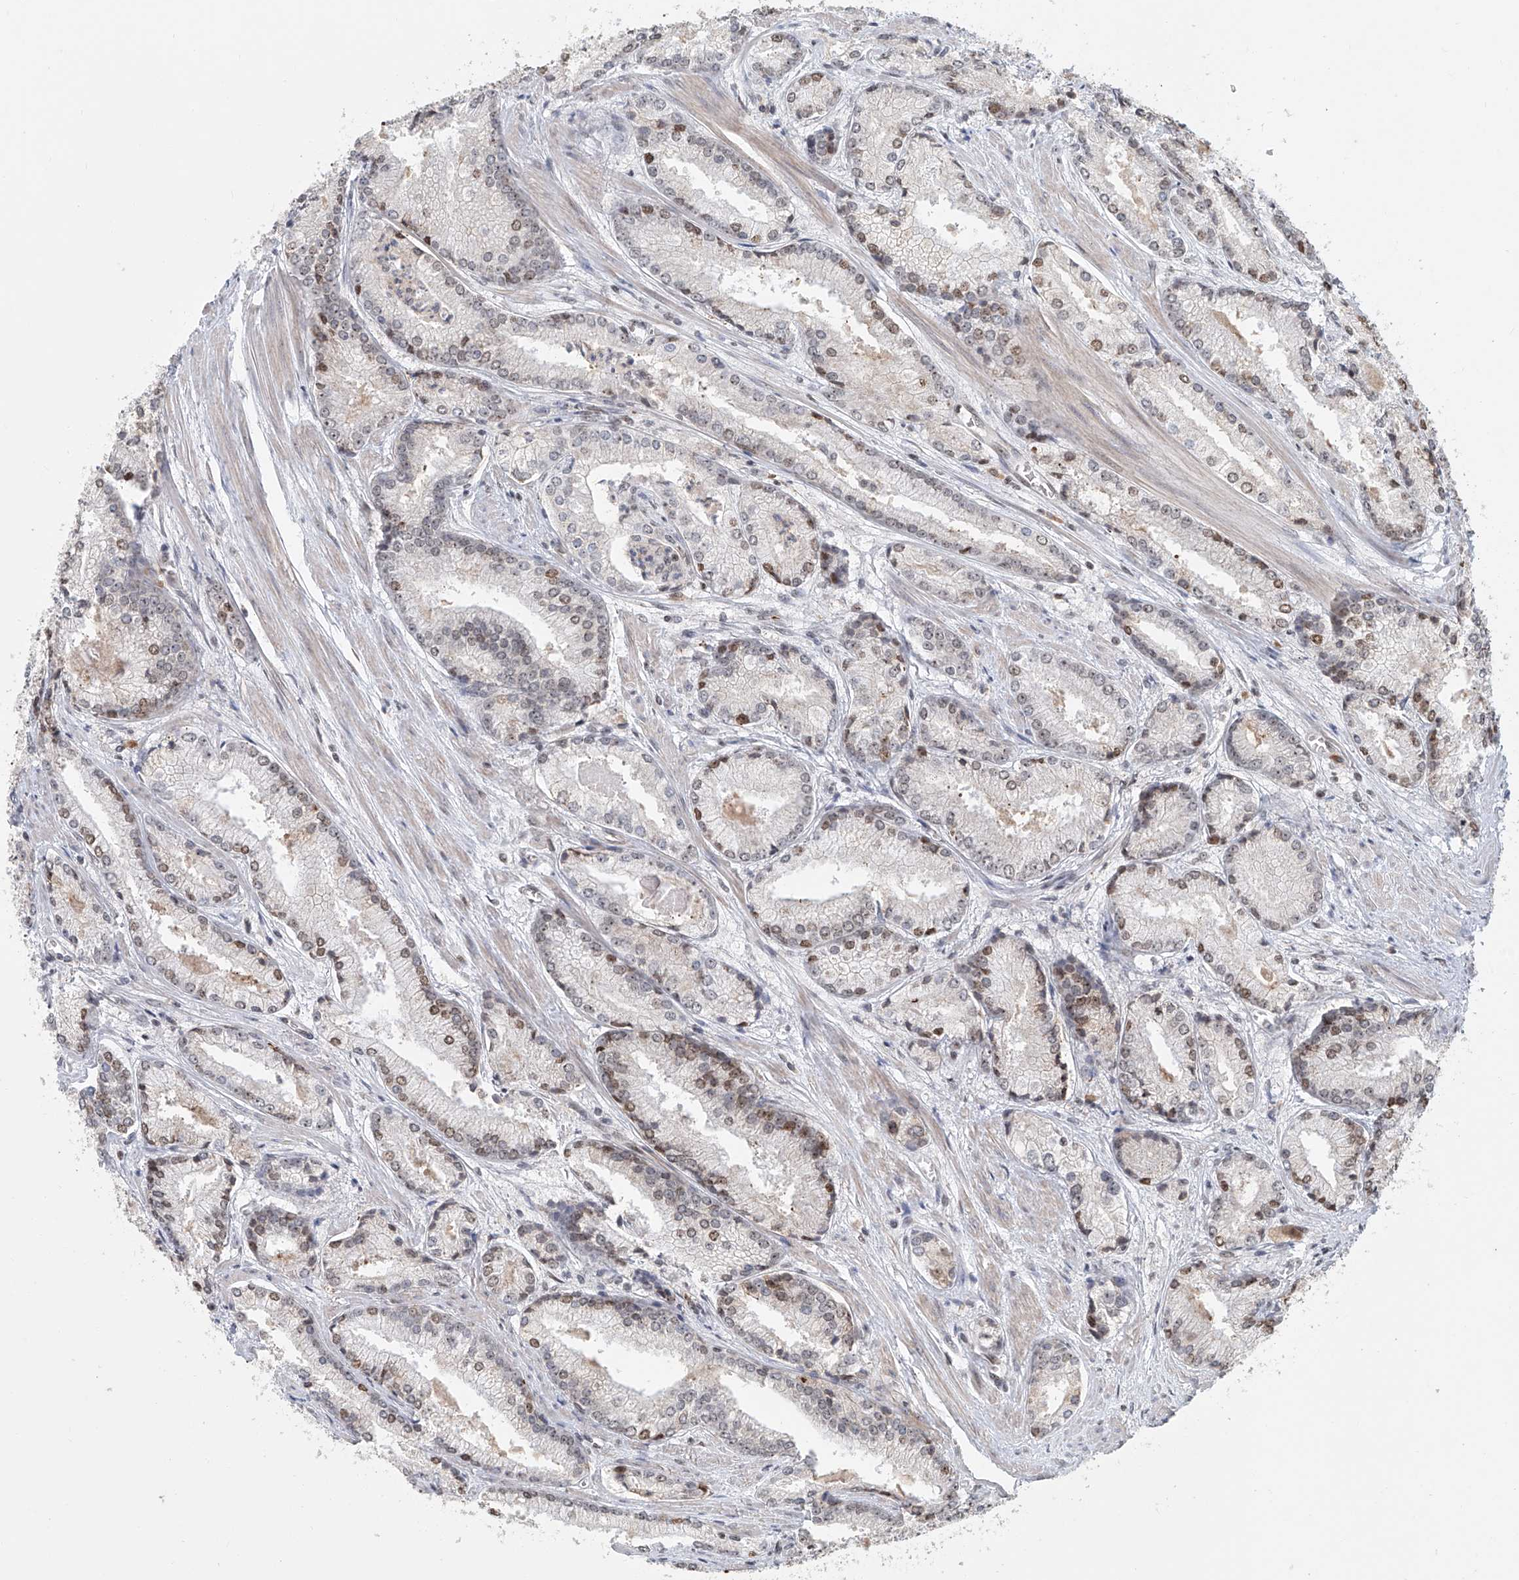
{"staining": {"intensity": "moderate", "quantity": "<25%", "location": "nuclear"}, "tissue": "prostate cancer", "cell_type": "Tumor cells", "image_type": "cancer", "snomed": [{"axis": "morphology", "description": "Adenocarcinoma, Low grade"}, {"axis": "topography", "description": "Prostate"}], "caption": "Prostate adenocarcinoma (low-grade) was stained to show a protein in brown. There is low levels of moderate nuclear staining in approximately <25% of tumor cells.", "gene": "PRUNE2", "patient": {"sex": "male", "age": 54}}